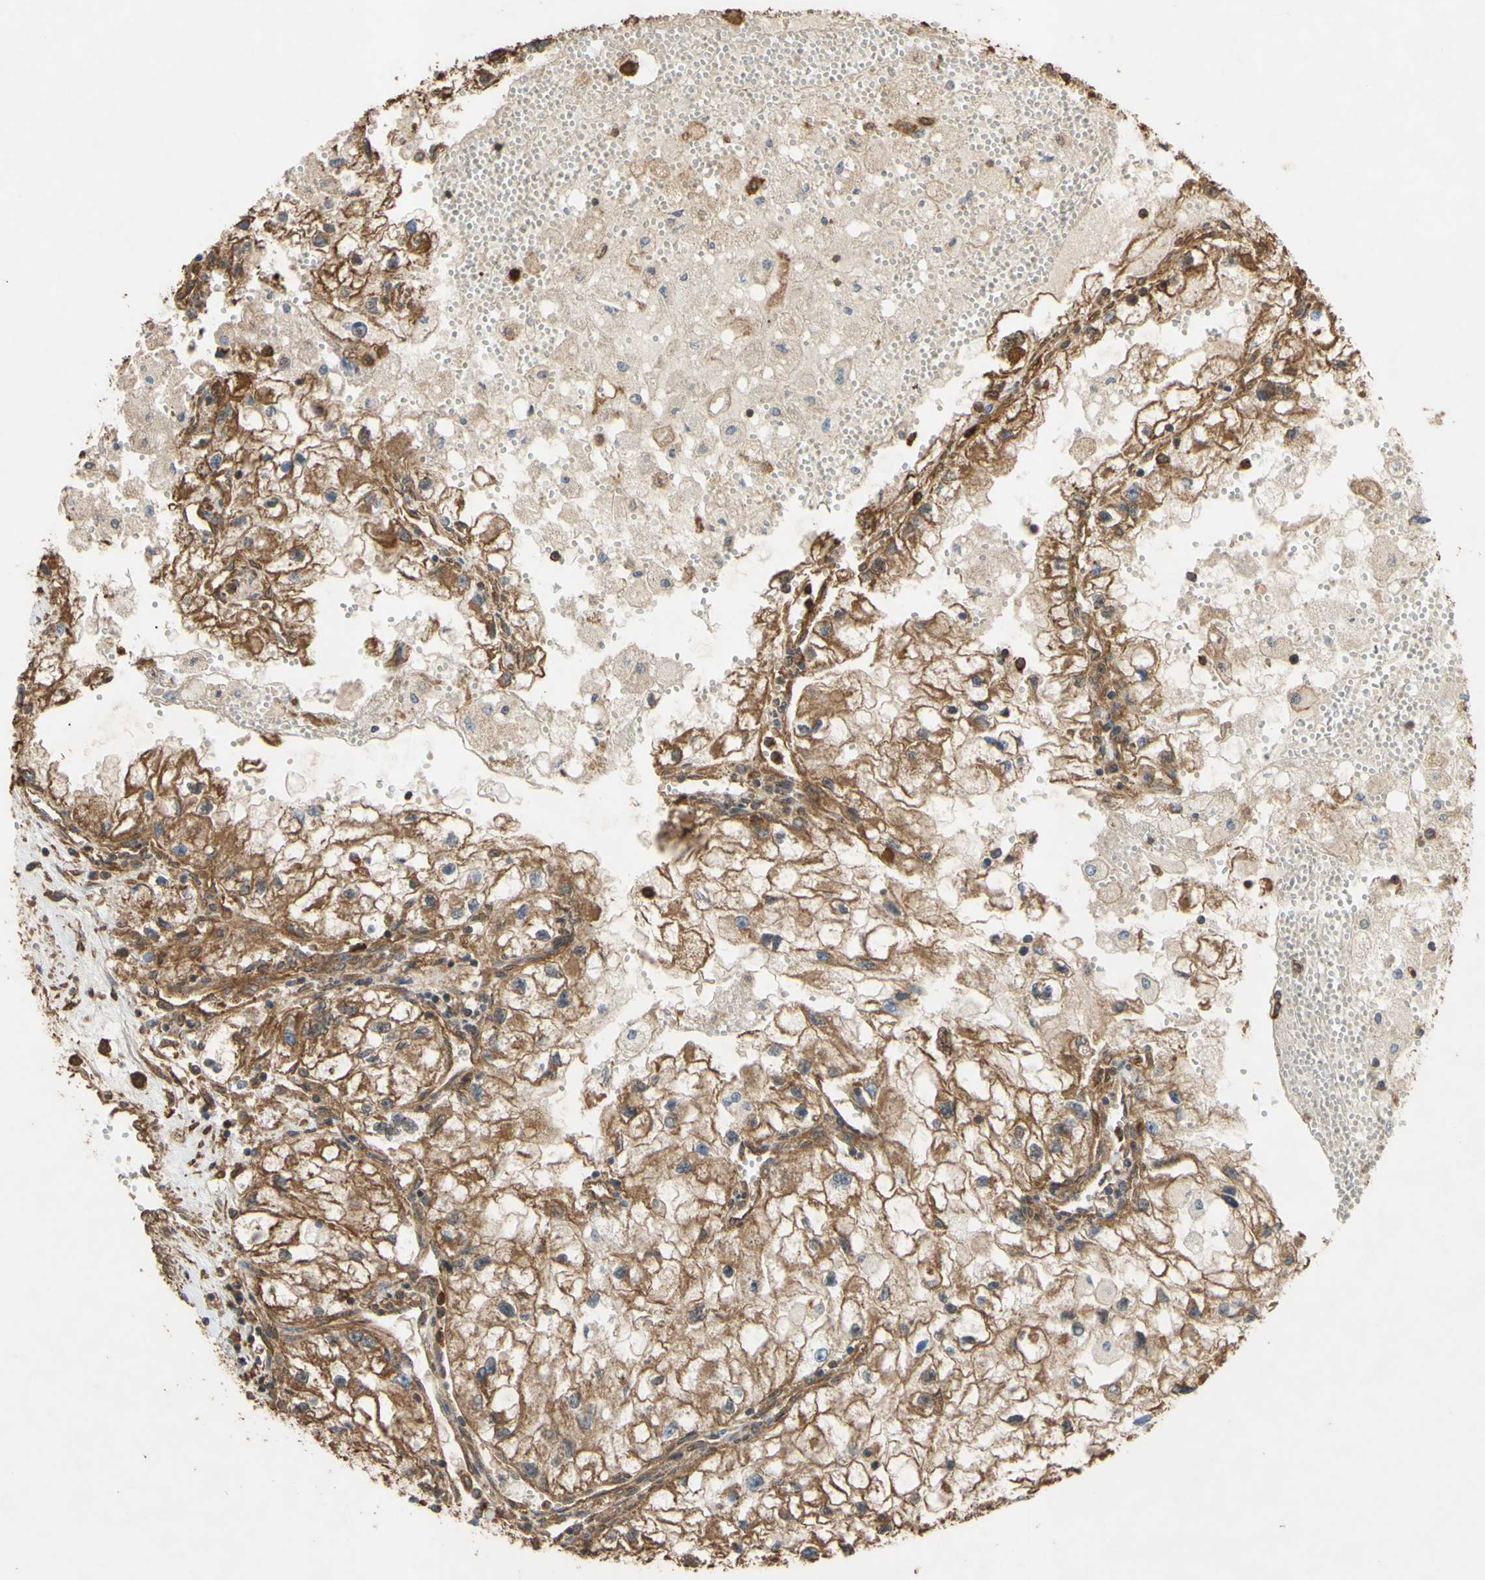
{"staining": {"intensity": "moderate", "quantity": ">75%", "location": "cytoplasmic/membranous"}, "tissue": "renal cancer", "cell_type": "Tumor cells", "image_type": "cancer", "snomed": [{"axis": "morphology", "description": "Adenocarcinoma, NOS"}, {"axis": "topography", "description": "Kidney"}], "caption": "An image of human renal adenocarcinoma stained for a protein displays moderate cytoplasmic/membranous brown staining in tumor cells.", "gene": "CTTN", "patient": {"sex": "female", "age": 70}}